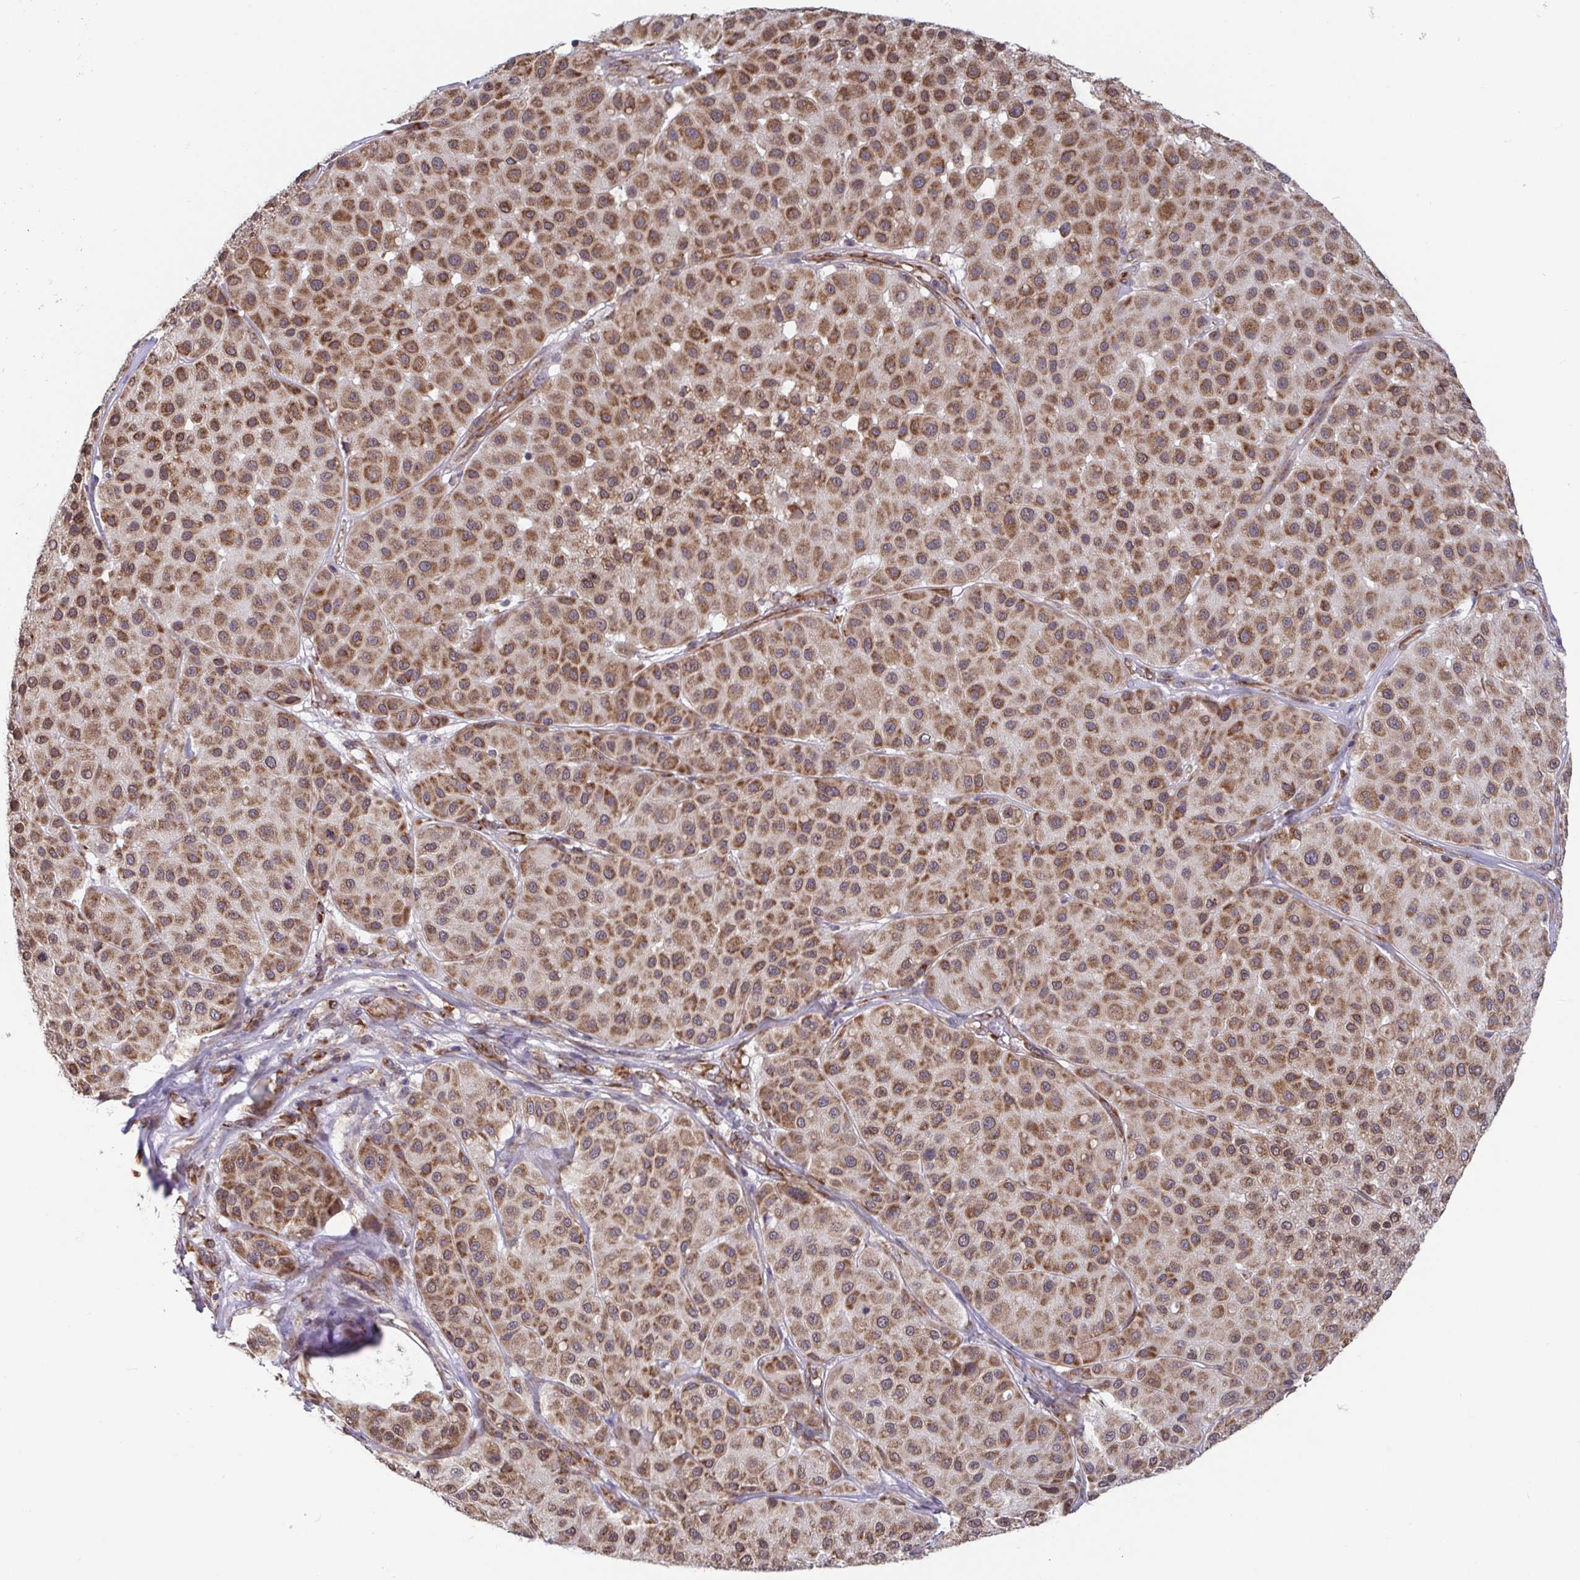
{"staining": {"intensity": "moderate", "quantity": ">75%", "location": "cytoplasmic/membranous"}, "tissue": "melanoma", "cell_type": "Tumor cells", "image_type": "cancer", "snomed": [{"axis": "morphology", "description": "Malignant melanoma, Metastatic site"}, {"axis": "topography", "description": "Smooth muscle"}], "caption": "Protein staining reveals moderate cytoplasmic/membranous staining in approximately >75% of tumor cells in melanoma.", "gene": "ATP5MJ", "patient": {"sex": "male", "age": 41}}